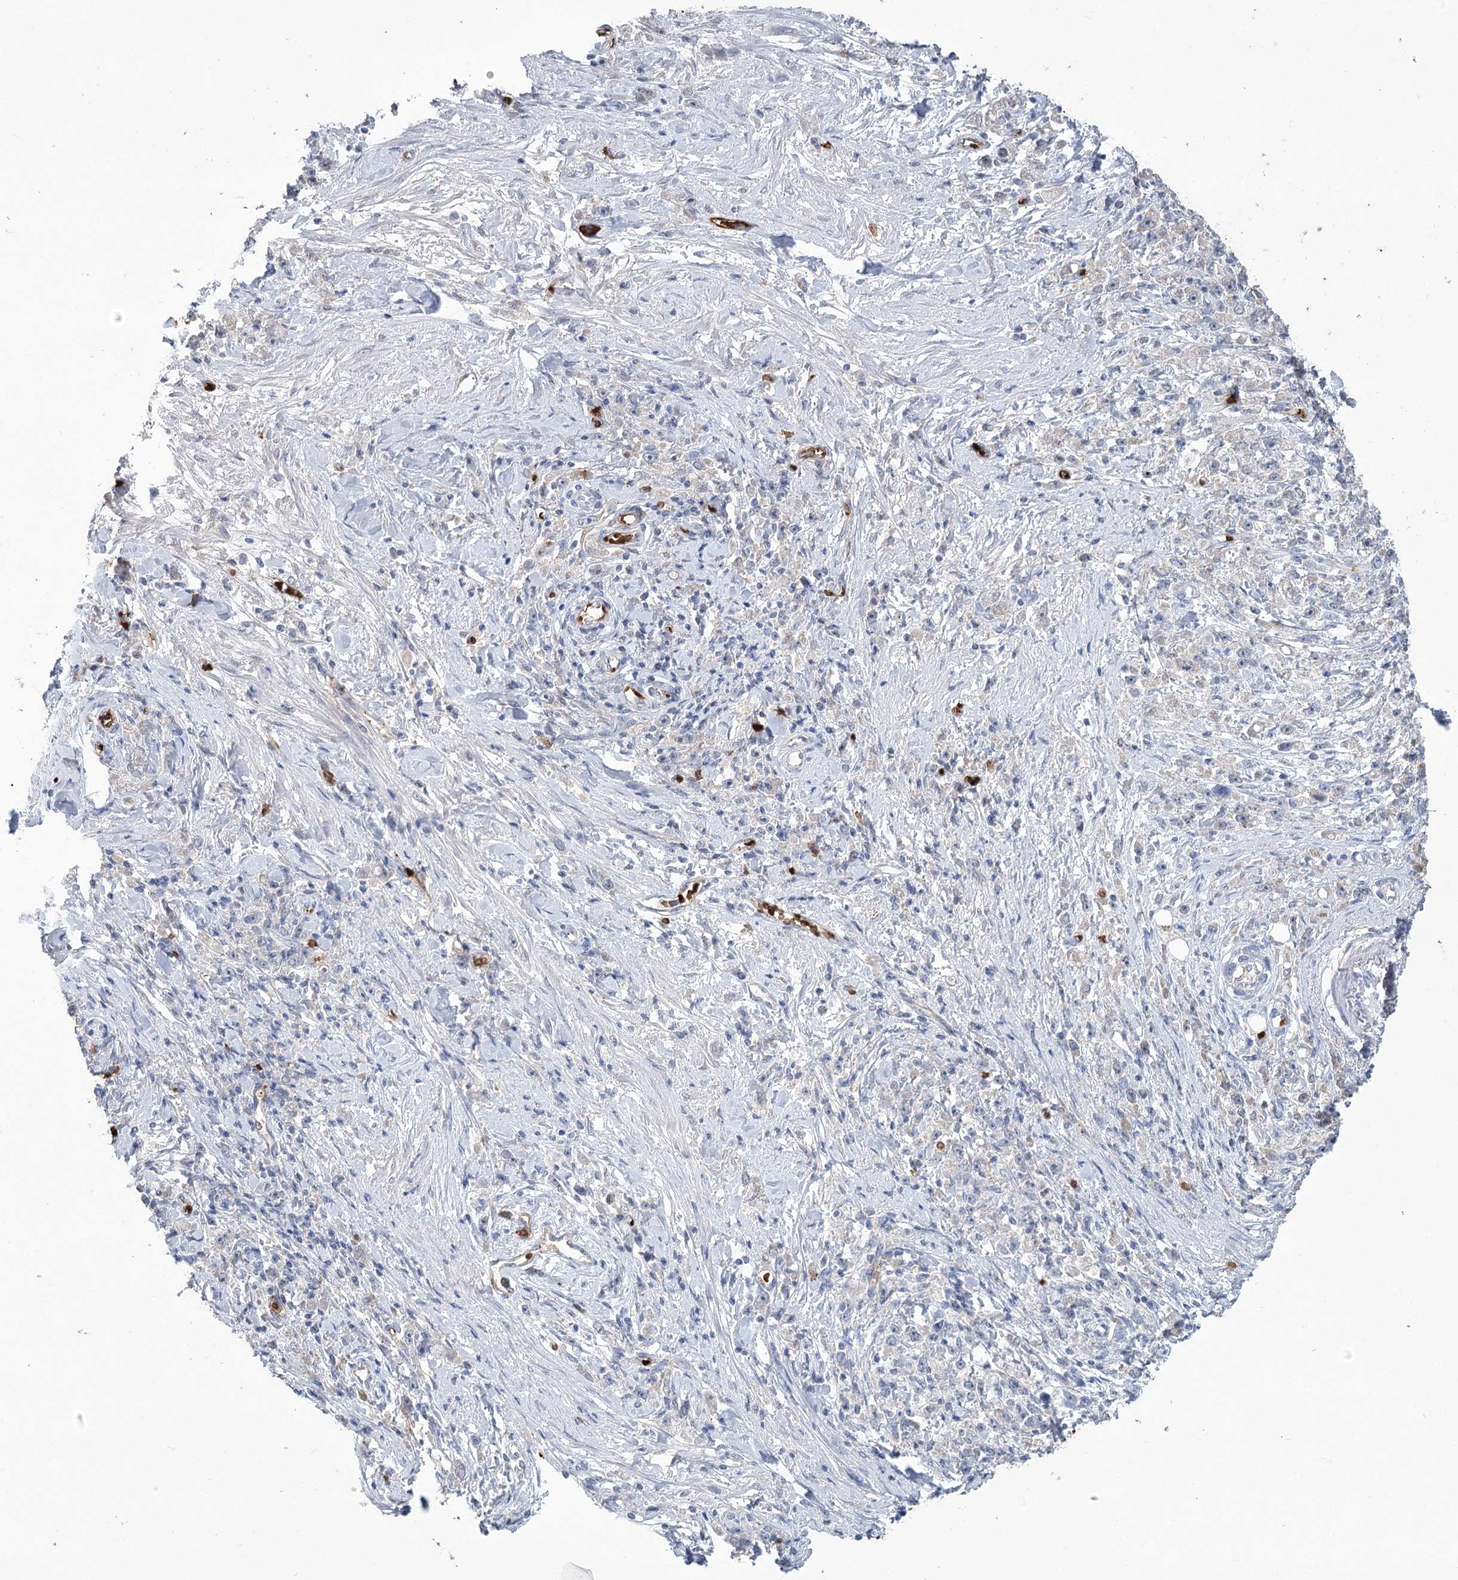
{"staining": {"intensity": "negative", "quantity": "none", "location": "none"}, "tissue": "stomach cancer", "cell_type": "Tumor cells", "image_type": "cancer", "snomed": [{"axis": "morphology", "description": "Adenocarcinoma, NOS"}, {"axis": "topography", "description": "Stomach"}], "caption": "Tumor cells are negative for protein expression in human adenocarcinoma (stomach). Brightfield microscopy of immunohistochemistry stained with DAB (3,3'-diaminobenzidine) (brown) and hematoxylin (blue), captured at high magnification.", "gene": "HBA1", "patient": {"sex": "female", "age": 59}}